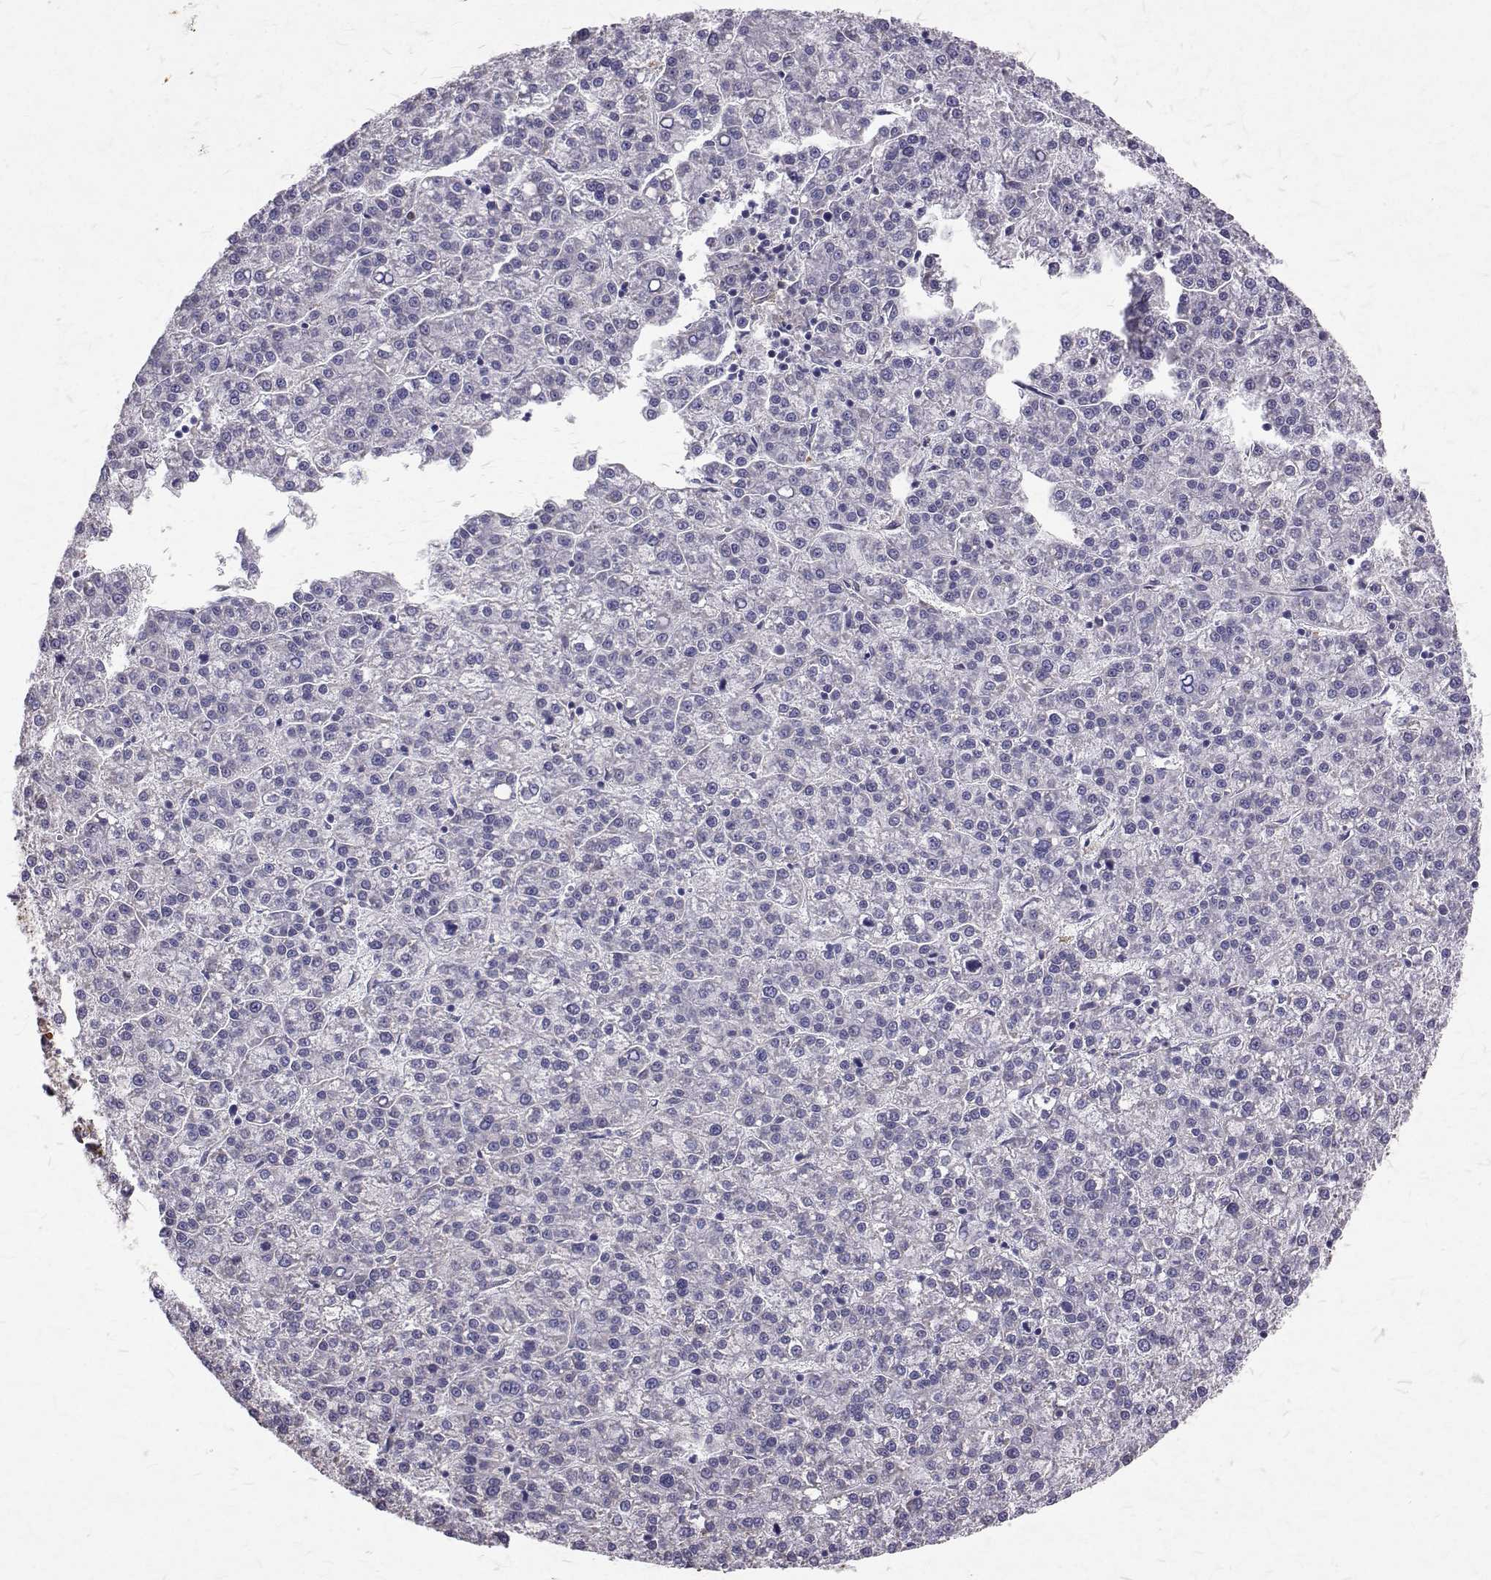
{"staining": {"intensity": "negative", "quantity": "none", "location": "none"}, "tissue": "liver cancer", "cell_type": "Tumor cells", "image_type": "cancer", "snomed": [{"axis": "morphology", "description": "Carcinoma, Hepatocellular, NOS"}, {"axis": "topography", "description": "Liver"}], "caption": "Micrograph shows no protein positivity in tumor cells of liver cancer tissue.", "gene": "CCDC89", "patient": {"sex": "female", "age": 58}}